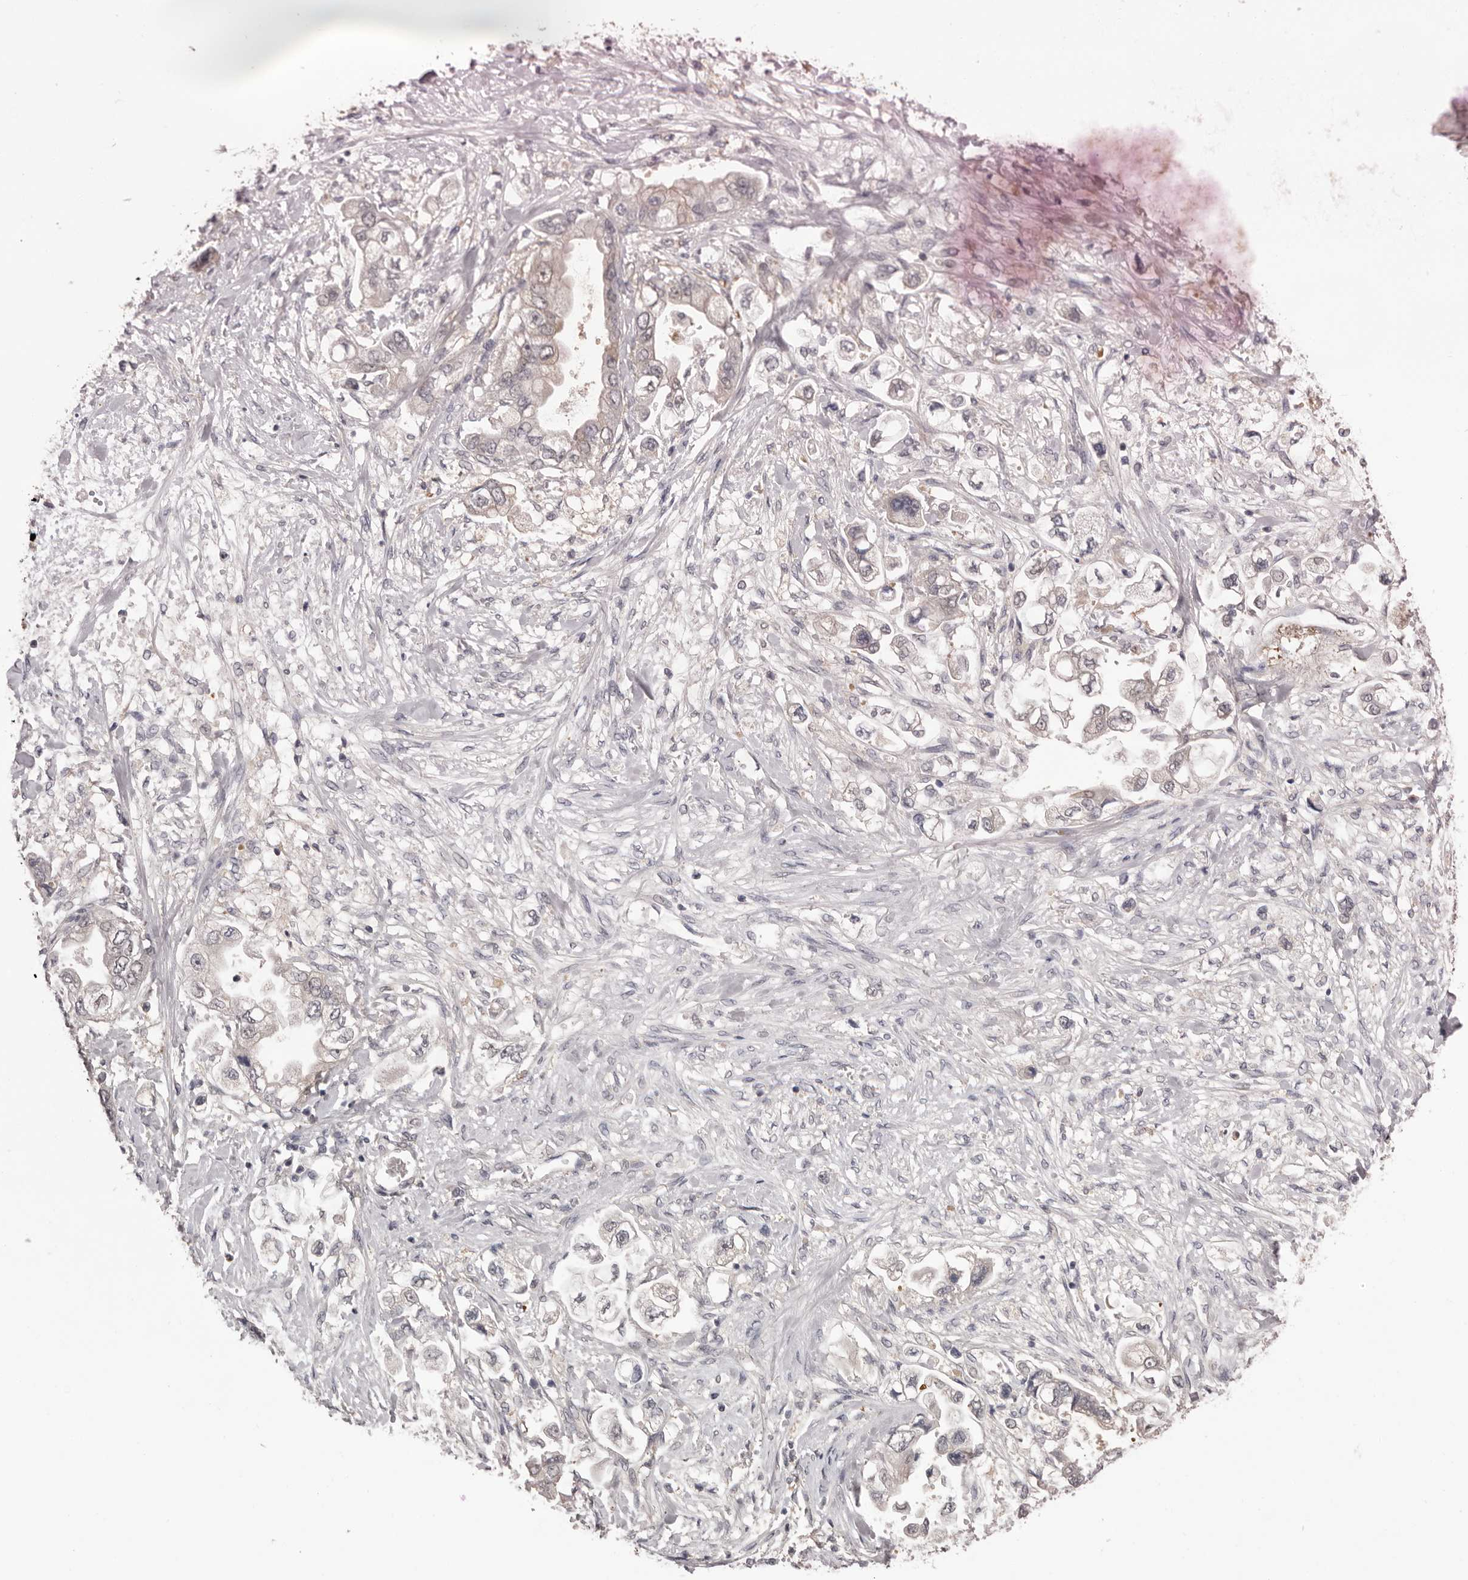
{"staining": {"intensity": "weak", "quantity": "25%-75%", "location": "cytoplasmic/membranous"}, "tissue": "stomach cancer", "cell_type": "Tumor cells", "image_type": "cancer", "snomed": [{"axis": "morphology", "description": "Adenocarcinoma, NOS"}, {"axis": "topography", "description": "Stomach"}], "caption": "Immunohistochemistry (IHC) micrograph of neoplastic tissue: human stomach cancer (adenocarcinoma) stained using immunohistochemistry shows low levels of weak protein expression localized specifically in the cytoplasmic/membranous of tumor cells, appearing as a cytoplasmic/membranous brown color.", "gene": "MDH1", "patient": {"sex": "male", "age": 62}}